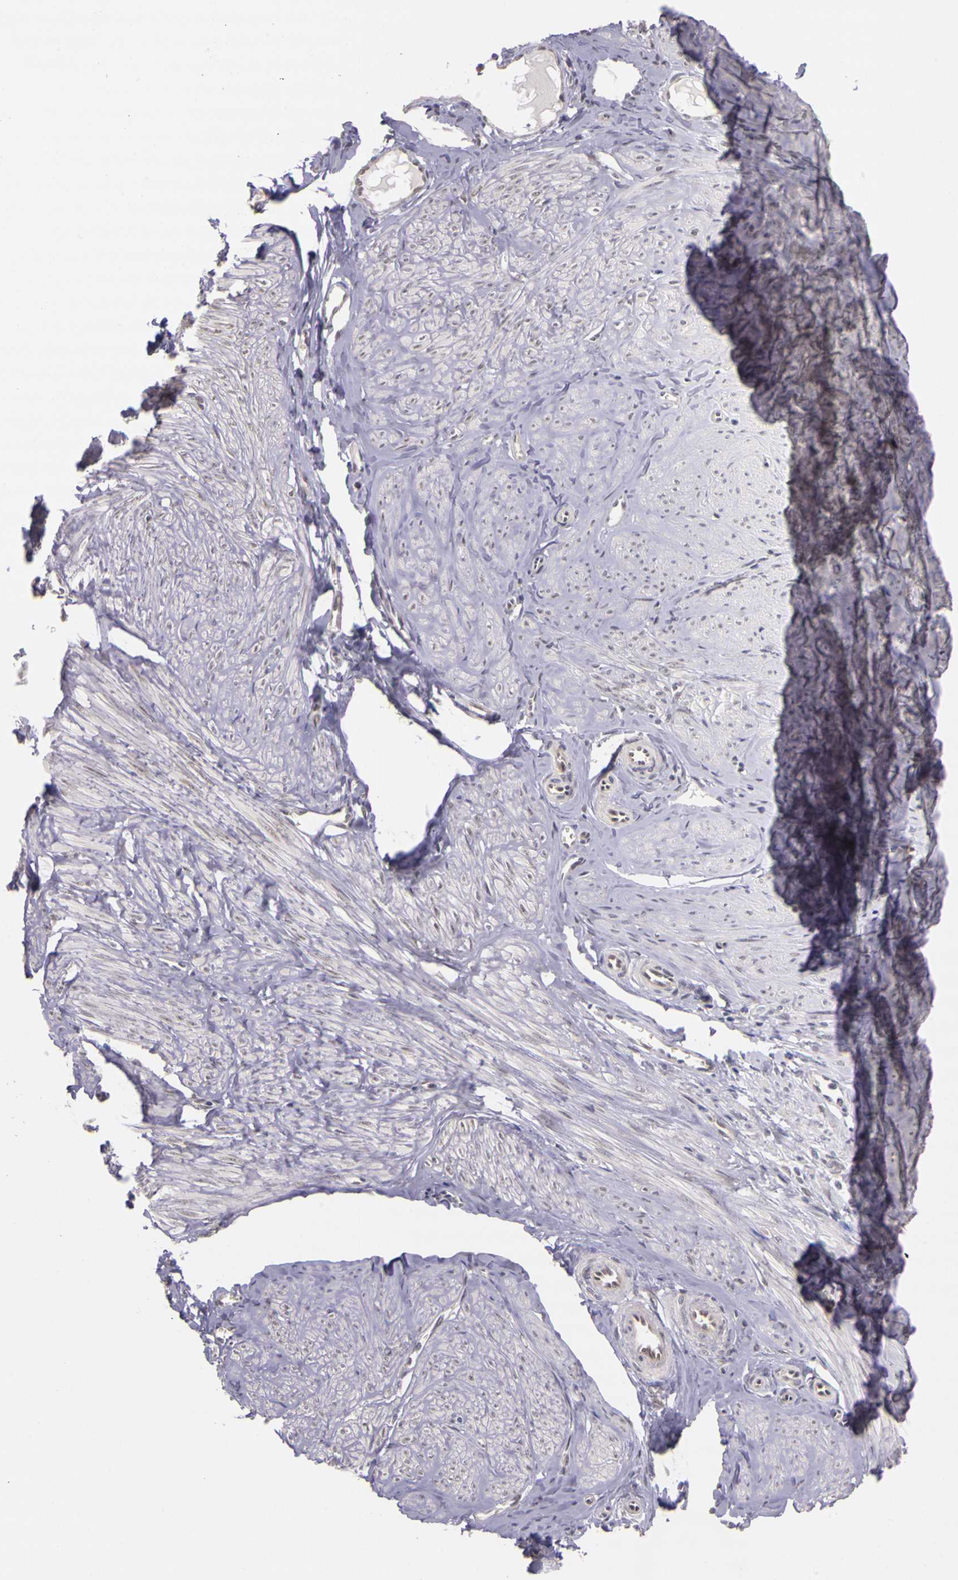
{"staining": {"intensity": "weak", "quantity": "25%-75%", "location": "nuclear"}, "tissue": "smooth muscle", "cell_type": "Smooth muscle cells", "image_type": "normal", "snomed": [{"axis": "morphology", "description": "Normal tissue, NOS"}, {"axis": "topography", "description": "Uterus"}], "caption": "This is an image of IHC staining of unremarkable smooth muscle, which shows weak positivity in the nuclear of smooth muscle cells.", "gene": "WDR13", "patient": {"sex": "female", "age": 45}}